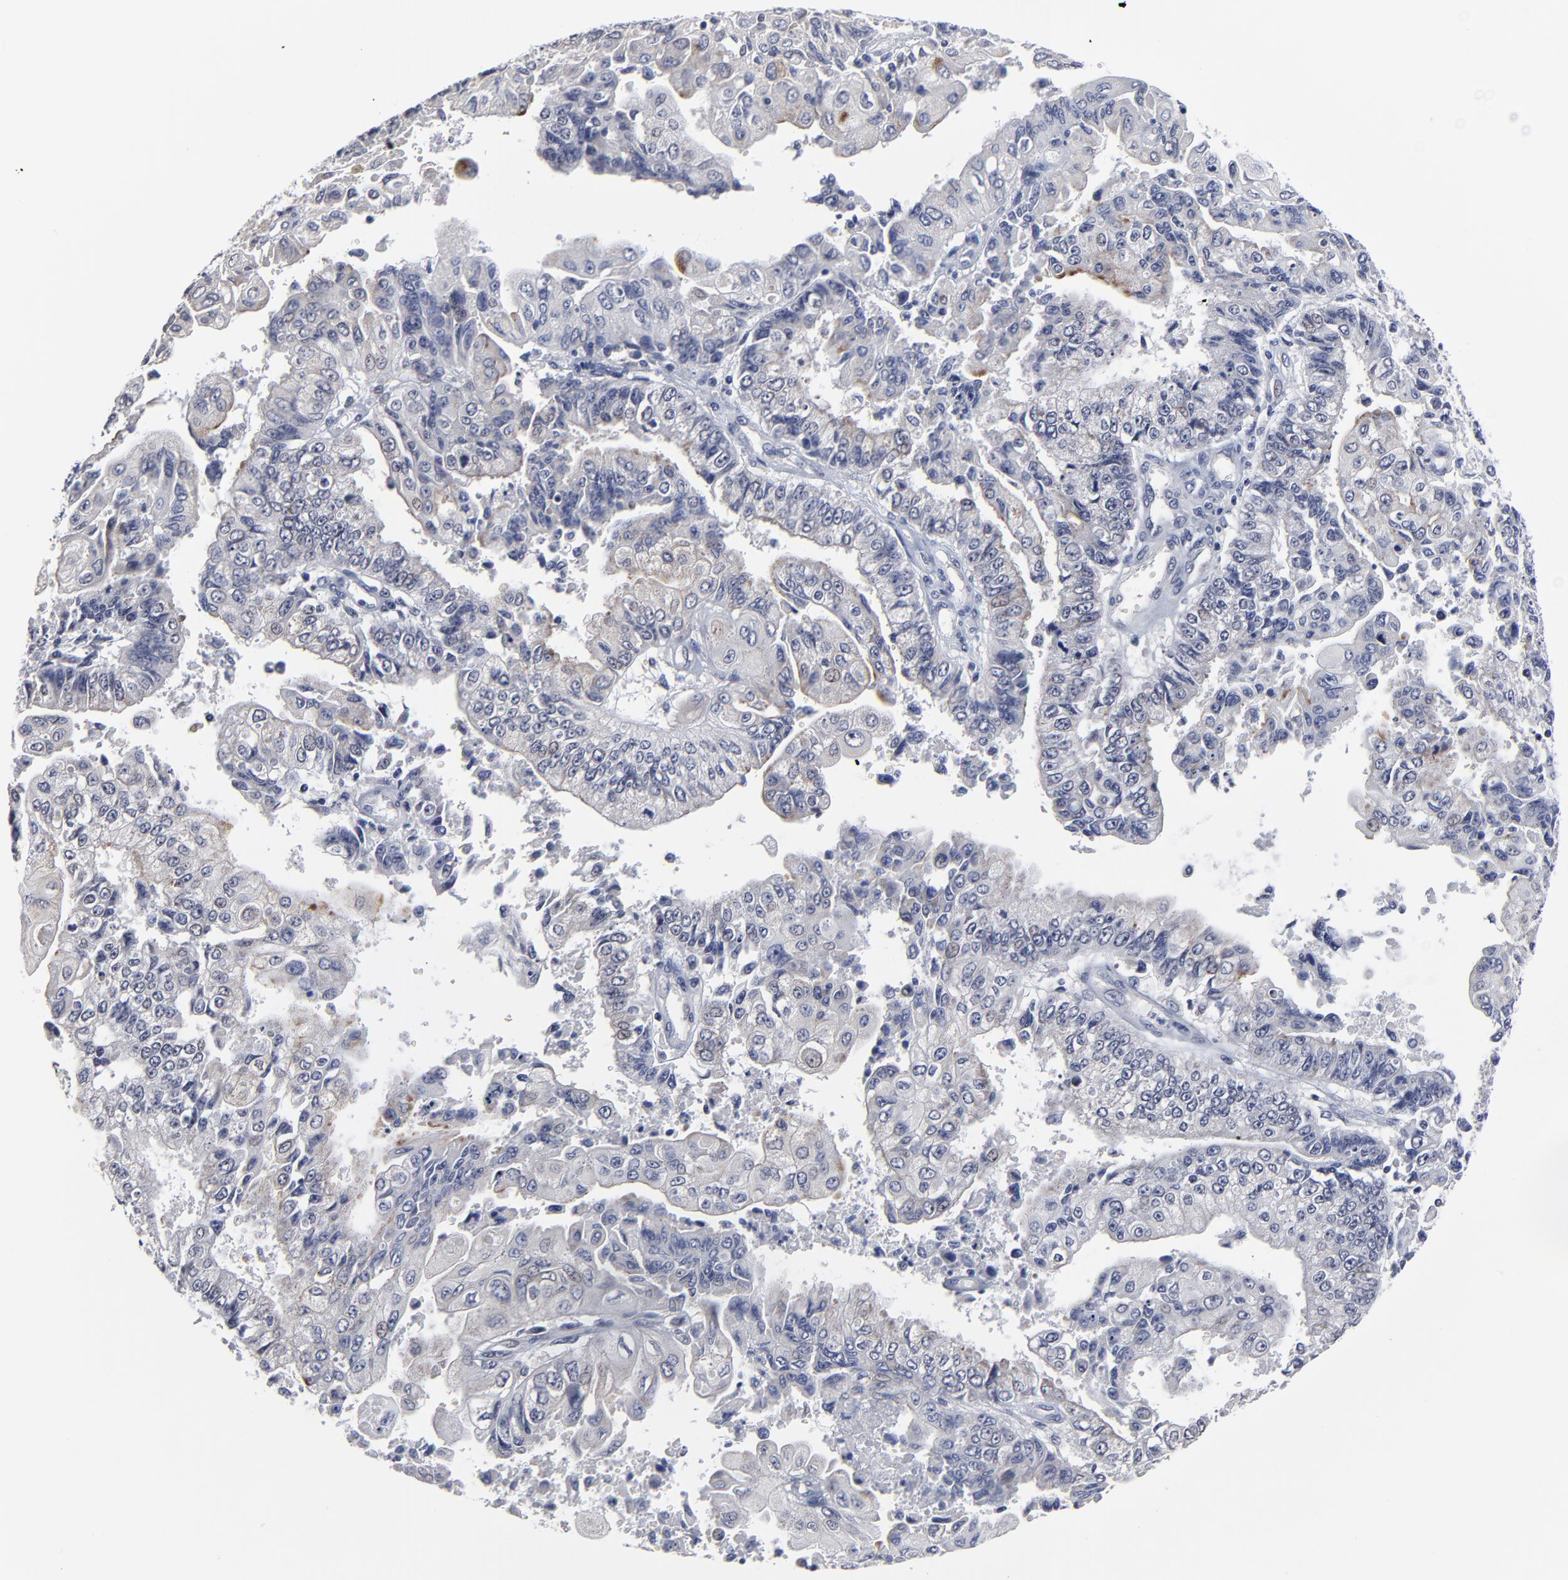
{"staining": {"intensity": "moderate", "quantity": "<25%", "location": "cytoplasmic/membranous"}, "tissue": "endometrial cancer", "cell_type": "Tumor cells", "image_type": "cancer", "snomed": [{"axis": "morphology", "description": "Adenocarcinoma, NOS"}, {"axis": "topography", "description": "Endometrium"}], "caption": "Protein expression analysis of human endometrial cancer reveals moderate cytoplasmic/membranous positivity in about <25% of tumor cells.", "gene": "MAGEA10", "patient": {"sex": "female", "age": 75}}